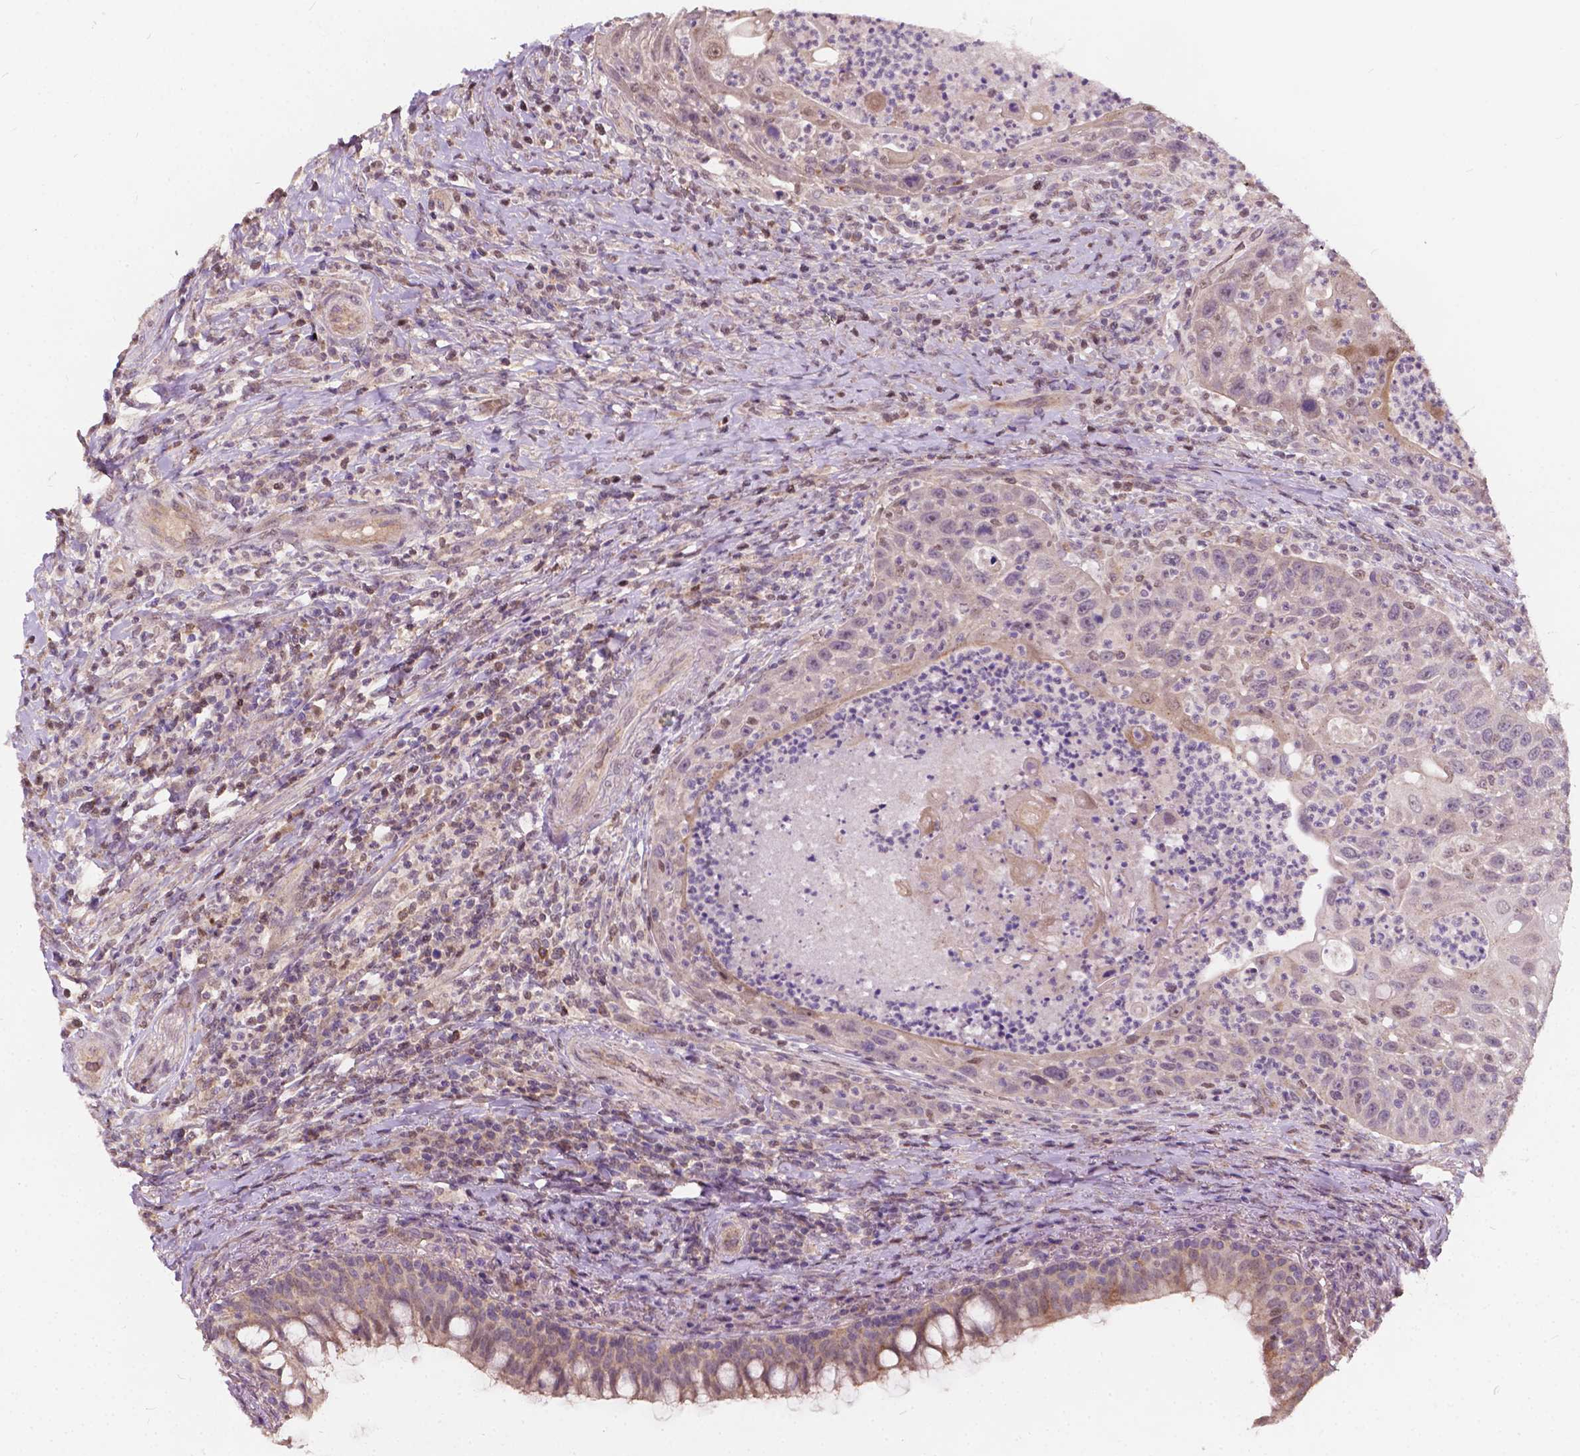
{"staining": {"intensity": "weak", "quantity": "<25%", "location": "cytoplasmic/membranous,nuclear"}, "tissue": "head and neck cancer", "cell_type": "Tumor cells", "image_type": "cancer", "snomed": [{"axis": "morphology", "description": "Squamous cell carcinoma, NOS"}, {"axis": "topography", "description": "Head-Neck"}], "caption": "An image of human head and neck cancer is negative for staining in tumor cells. Brightfield microscopy of immunohistochemistry (IHC) stained with DAB (3,3'-diaminobenzidine) (brown) and hematoxylin (blue), captured at high magnification.", "gene": "DUSP16", "patient": {"sex": "male", "age": 69}}